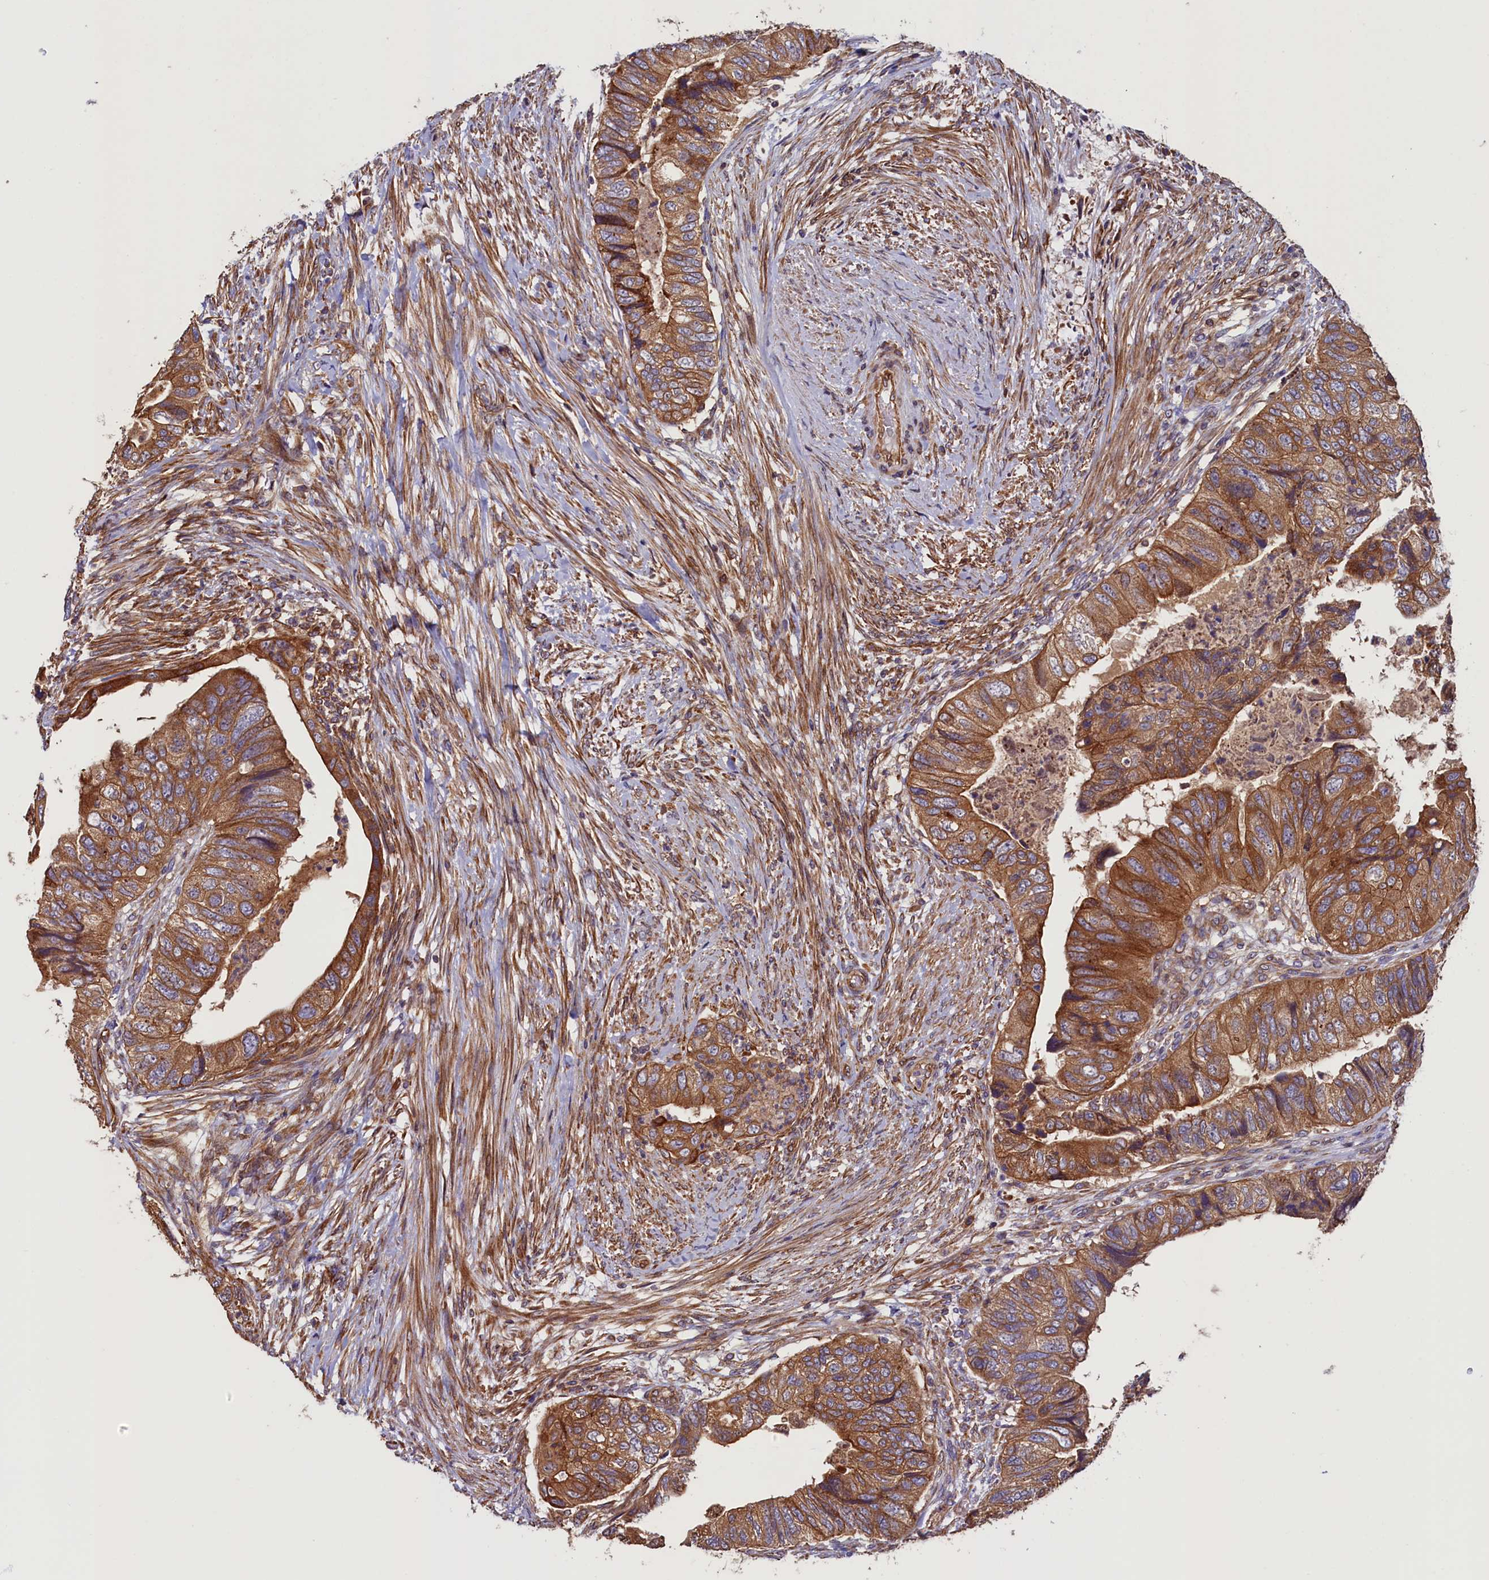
{"staining": {"intensity": "moderate", "quantity": ">75%", "location": "cytoplasmic/membranous"}, "tissue": "colorectal cancer", "cell_type": "Tumor cells", "image_type": "cancer", "snomed": [{"axis": "morphology", "description": "Adenocarcinoma, NOS"}, {"axis": "topography", "description": "Rectum"}], "caption": "A high-resolution image shows IHC staining of colorectal cancer, which demonstrates moderate cytoplasmic/membranous staining in about >75% of tumor cells. The staining is performed using DAB brown chromogen to label protein expression. The nuclei are counter-stained blue using hematoxylin.", "gene": "ATXN2L", "patient": {"sex": "male", "age": 63}}